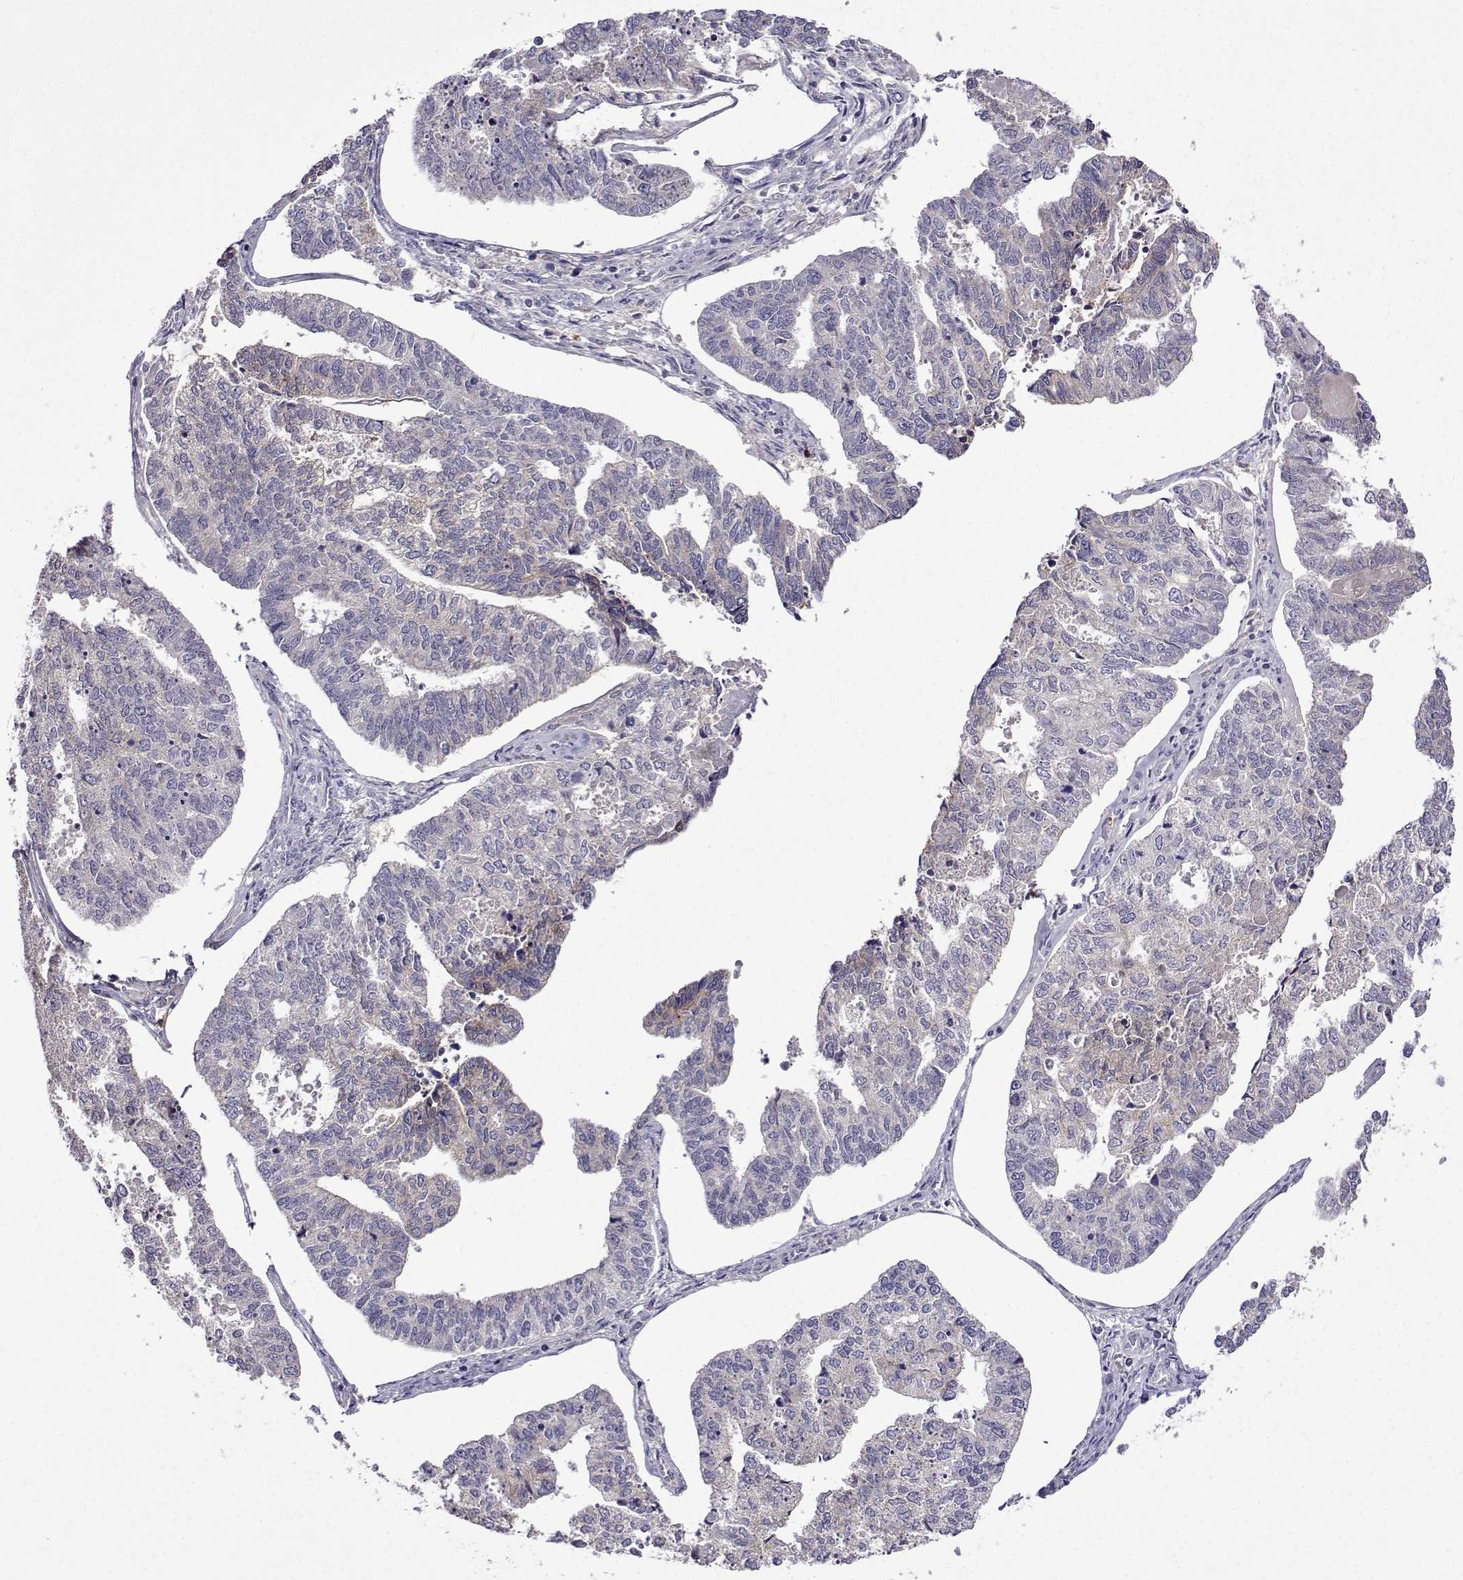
{"staining": {"intensity": "negative", "quantity": "none", "location": "none"}, "tissue": "endometrial cancer", "cell_type": "Tumor cells", "image_type": "cancer", "snomed": [{"axis": "morphology", "description": "Adenocarcinoma, NOS"}, {"axis": "topography", "description": "Endometrium"}], "caption": "IHC of endometrial cancer demonstrates no staining in tumor cells.", "gene": "SULT2A1", "patient": {"sex": "female", "age": 73}}